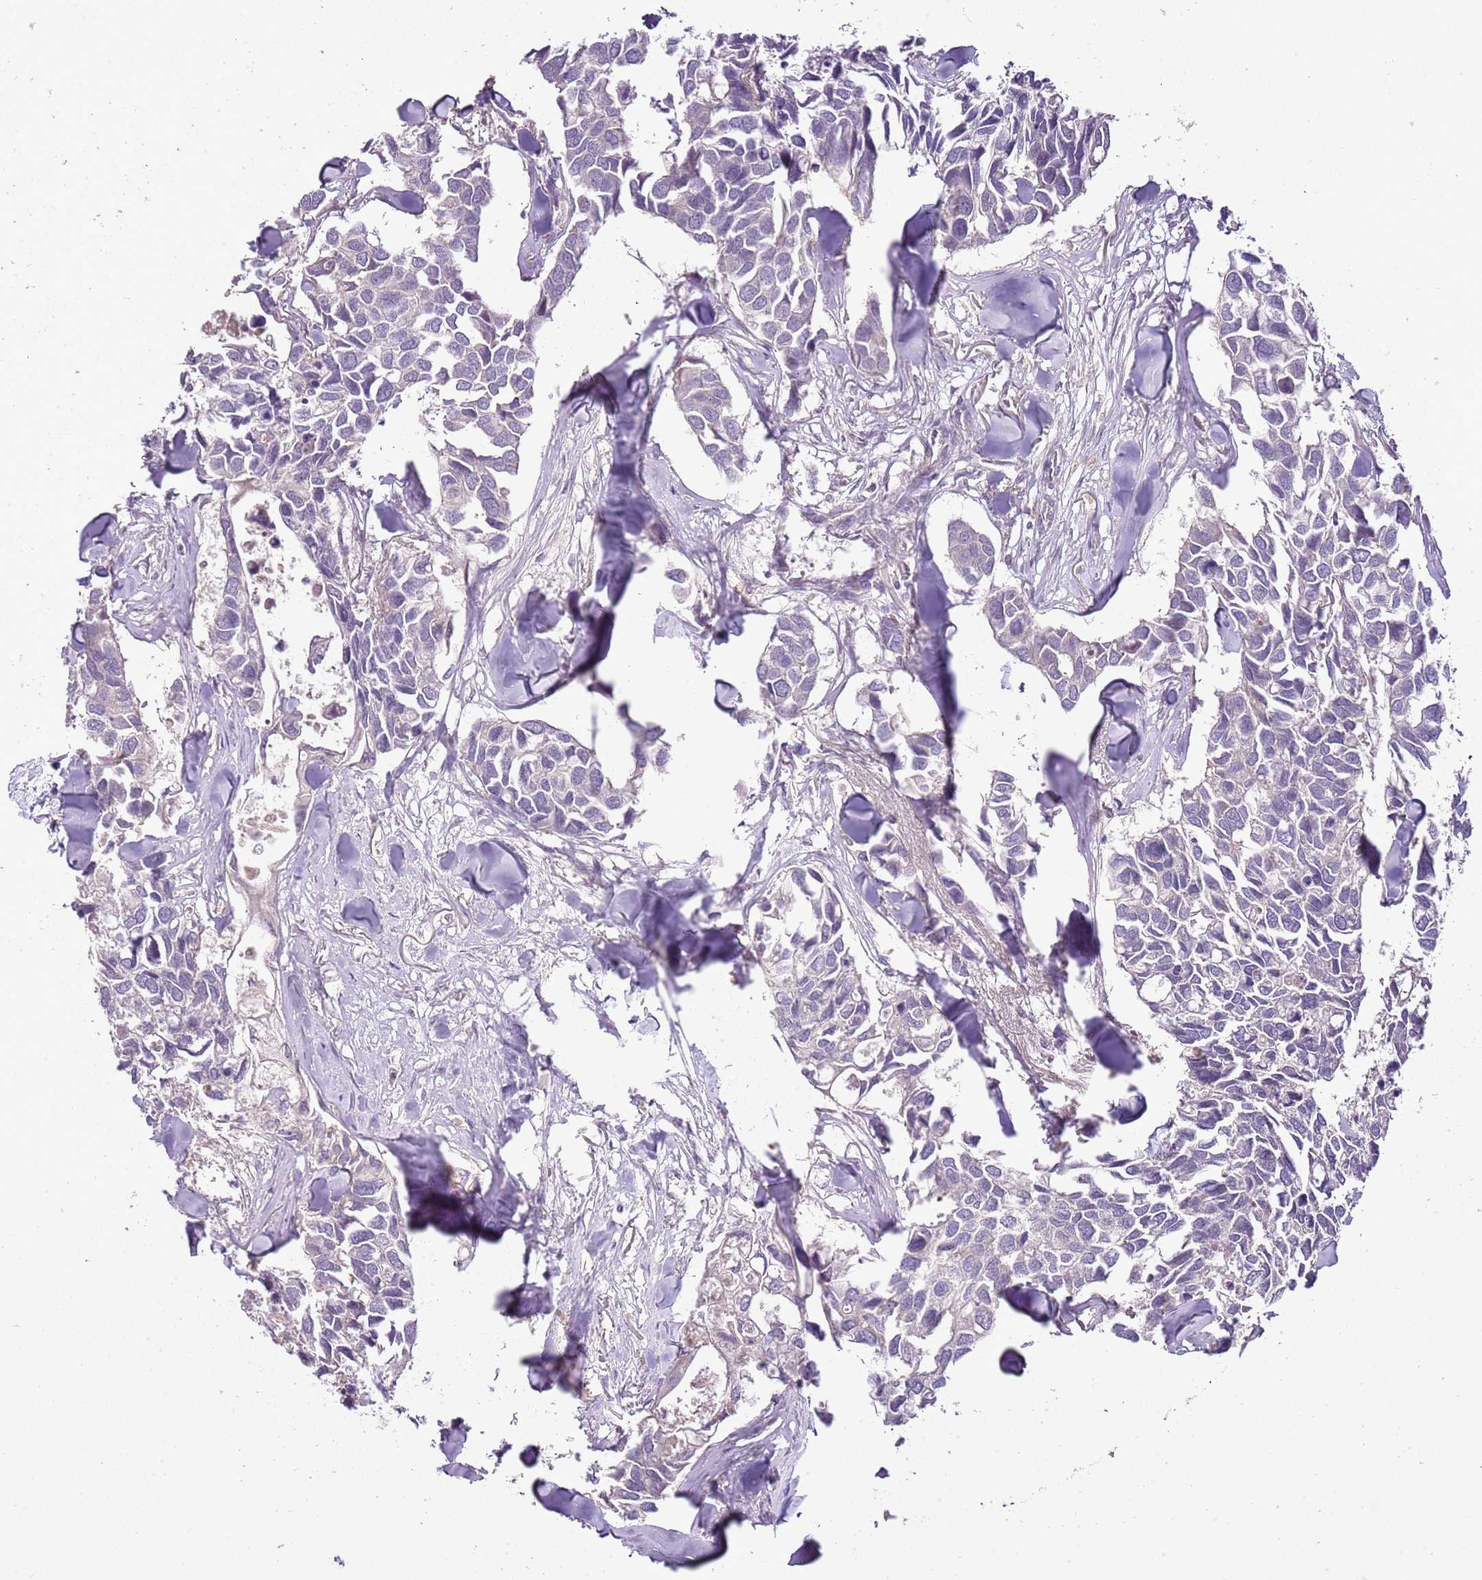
{"staining": {"intensity": "negative", "quantity": "none", "location": "none"}, "tissue": "breast cancer", "cell_type": "Tumor cells", "image_type": "cancer", "snomed": [{"axis": "morphology", "description": "Duct carcinoma"}, {"axis": "topography", "description": "Breast"}], "caption": "Histopathology image shows no significant protein positivity in tumor cells of breast infiltrating ductal carcinoma. The staining was performed using DAB to visualize the protein expression in brown, while the nuclei were stained in blue with hematoxylin (Magnification: 20x).", "gene": "CMKLR1", "patient": {"sex": "female", "age": 83}}